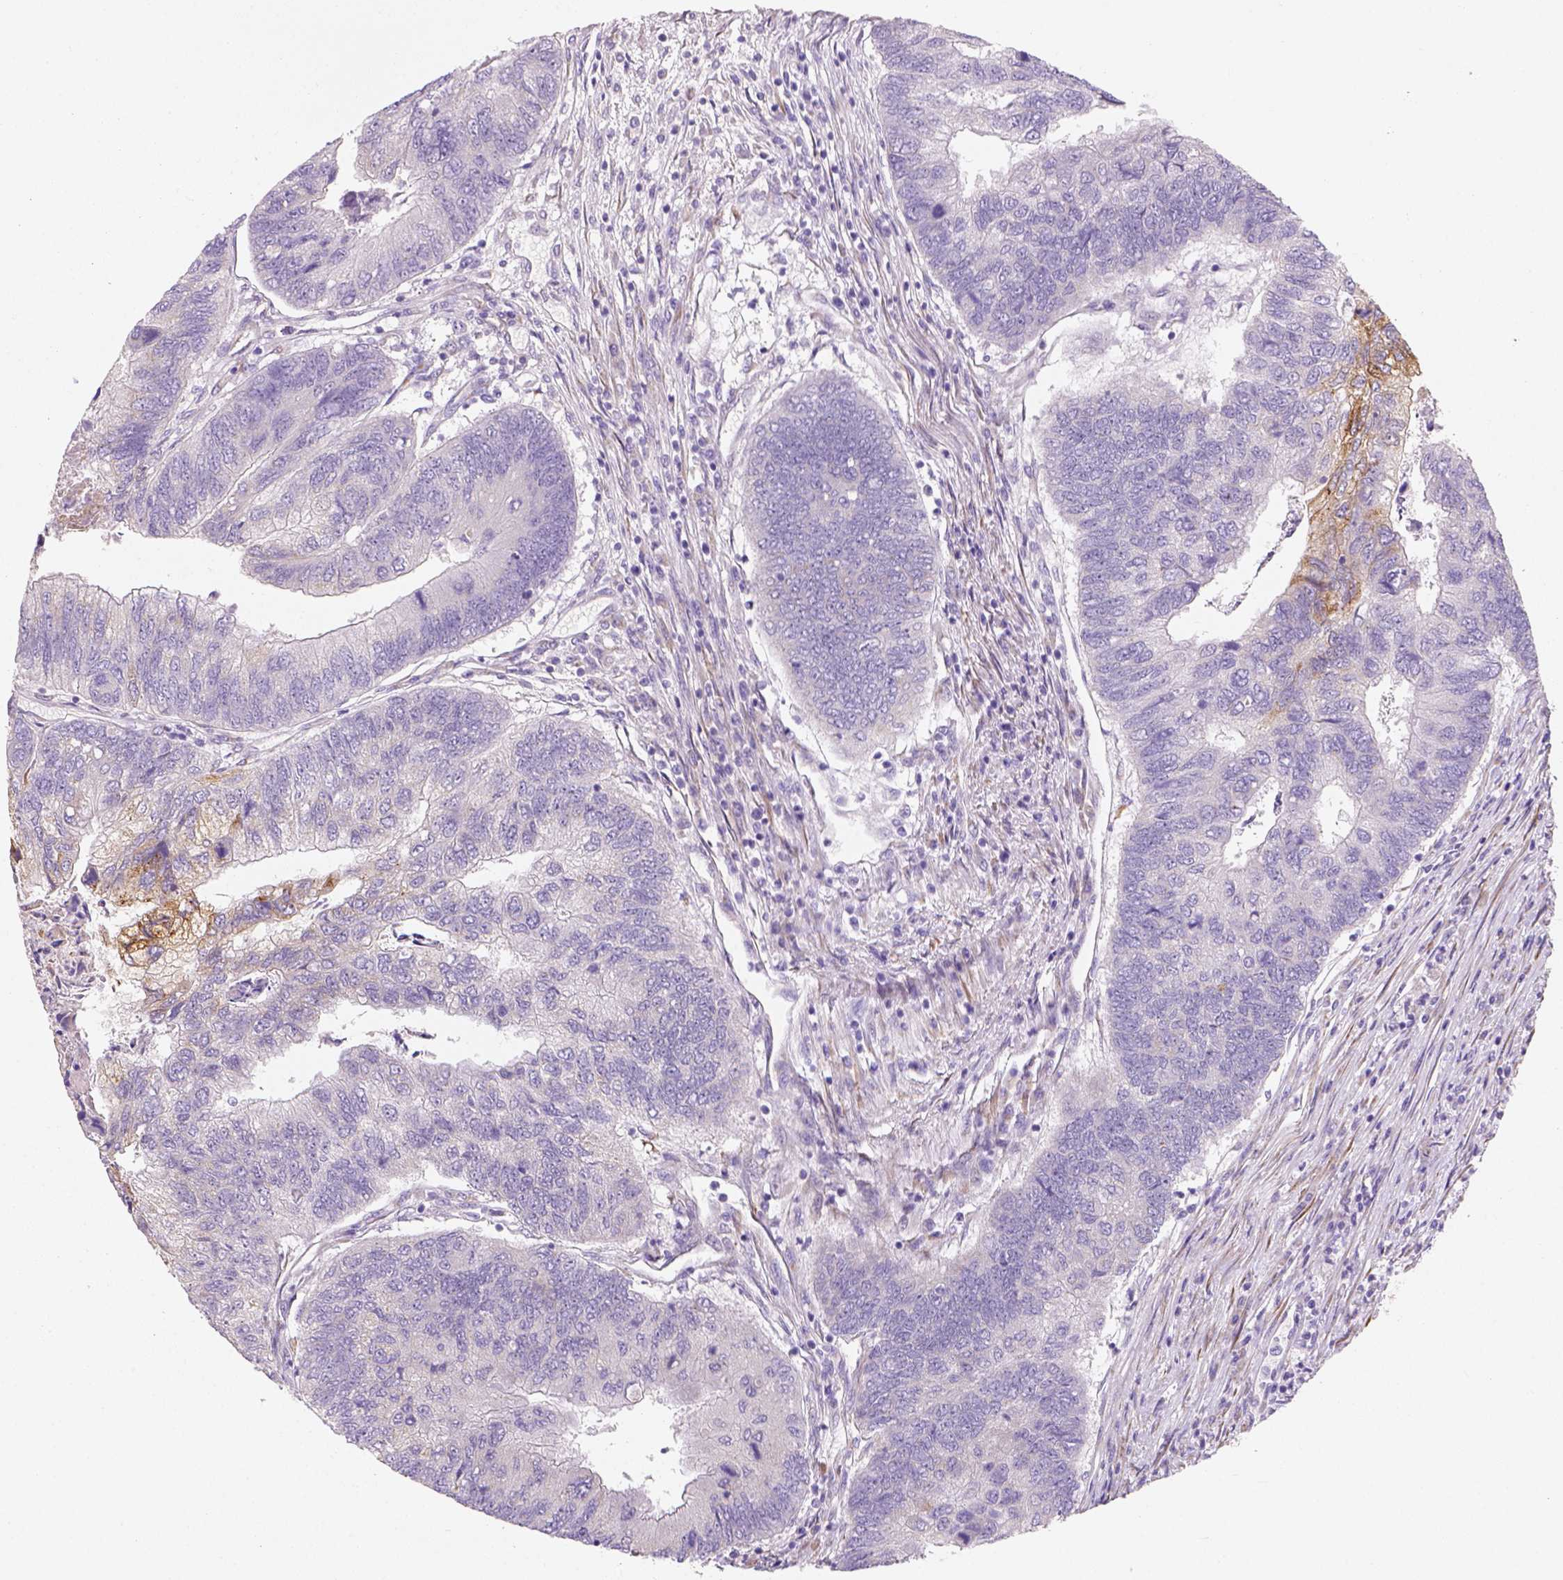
{"staining": {"intensity": "moderate", "quantity": "<25%", "location": "cytoplasmic/membranous"}, "tissue": "colorectal cancer", "cell_type": "Tumor cells", "image_type": "cancer", "snomed": [{"axis": "morphology", "description": "Adenocarcinoma, NOS"}, {"axis": "topography", "description": "Colon"}], "caption": "Immunohistochemistry (IHC) (DAB (3,3'-diaminobenzidine)) staining of colorectal cancer demonstrates moderate cytoplasmic/membranous protein staining in about <25% of tumor cells. The staining was performed using DAB, with brown indicating positive protein expression. Nuclei are stained blue with hematoxylin.", "gene": "CES2", "patient": {"sex": "female", "age": 67}}